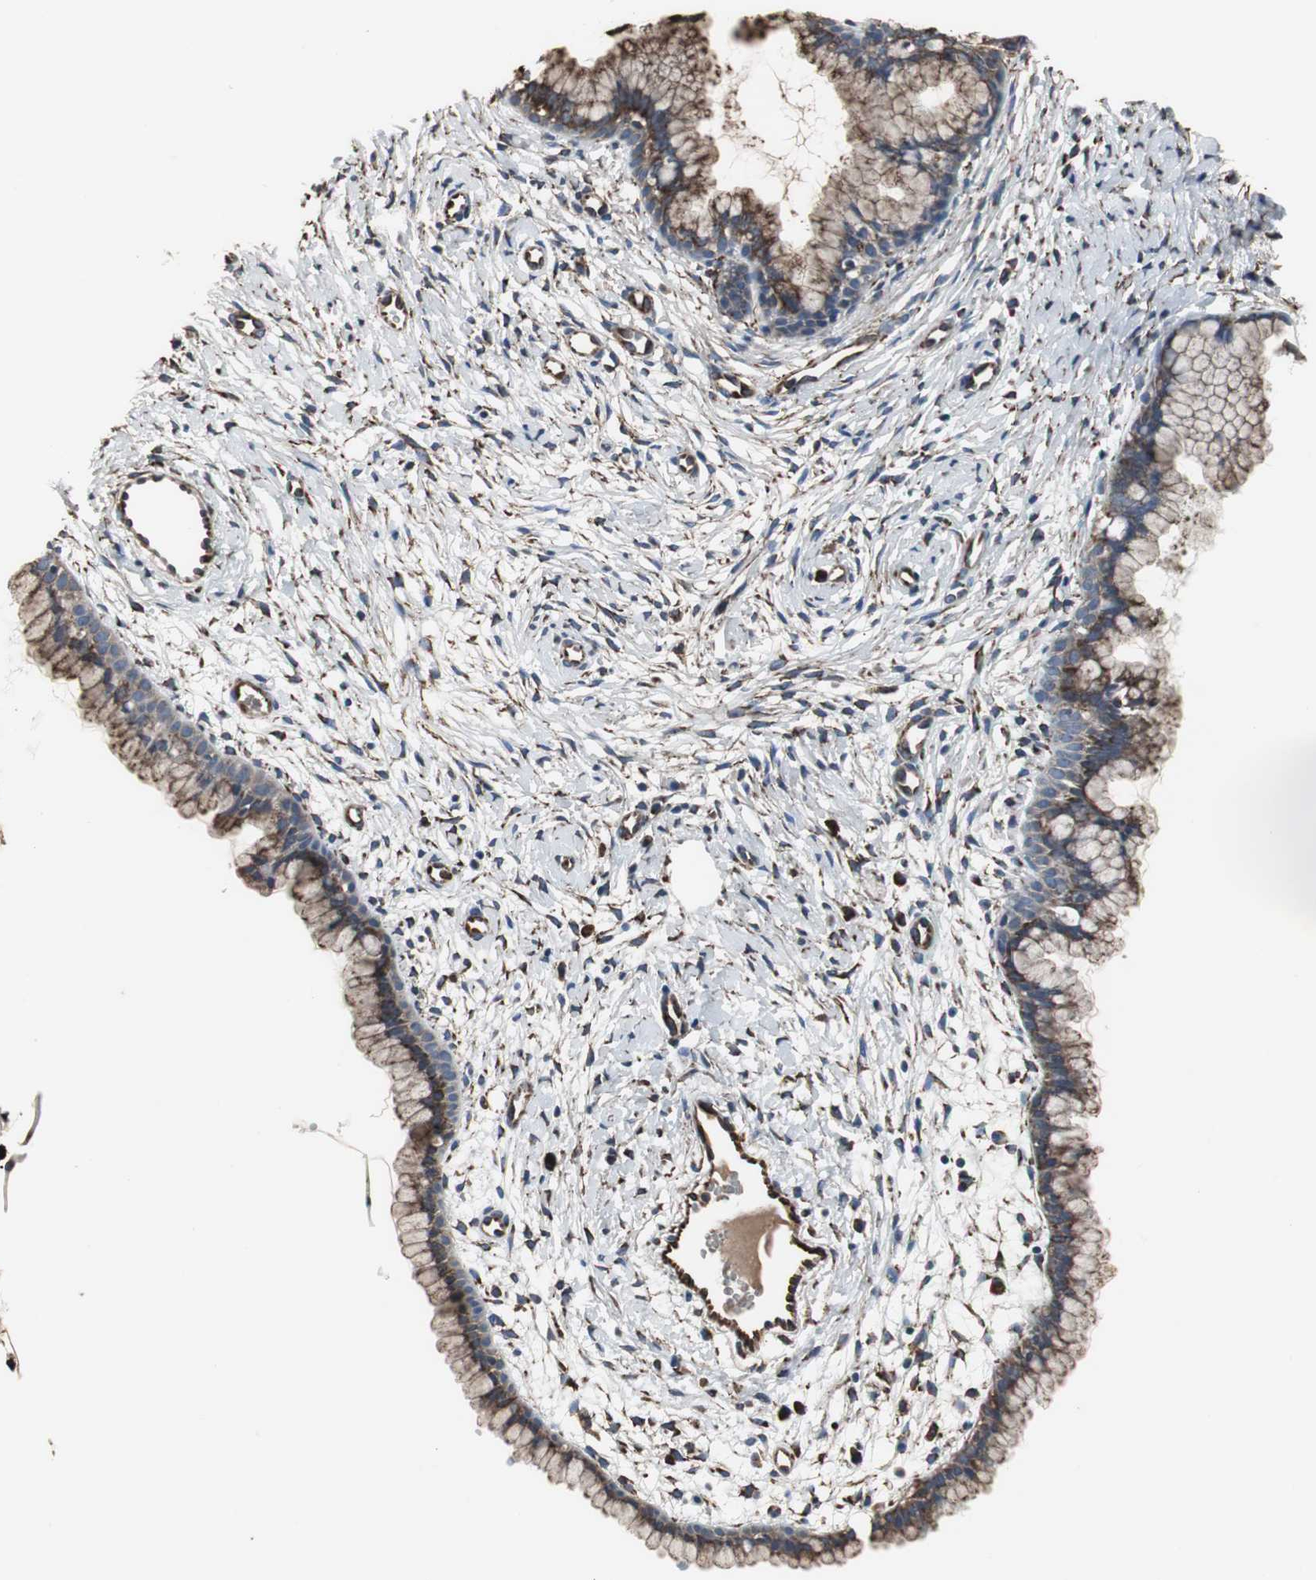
{"staining": {"intensity": "moderate", "quantity": ">75%", "location": "cytoplasmic/membranous"}, "tissue": "cervix", "cell_type": "Glandular cells", "image_type": "normal", "snomed": [{"axis": "morphology", "description": "Normal tissue, NOS"}, {"axis": "topography", "description": "Cervix"}], "caption": "Moderate cytoplasmic/membranous staining for a protein is appreciated in approximately >75% of glandular cells of normal cervix using immunohistochemistry.", "gene": "CALU", "patient": {"sex": "female", "age": 39}}